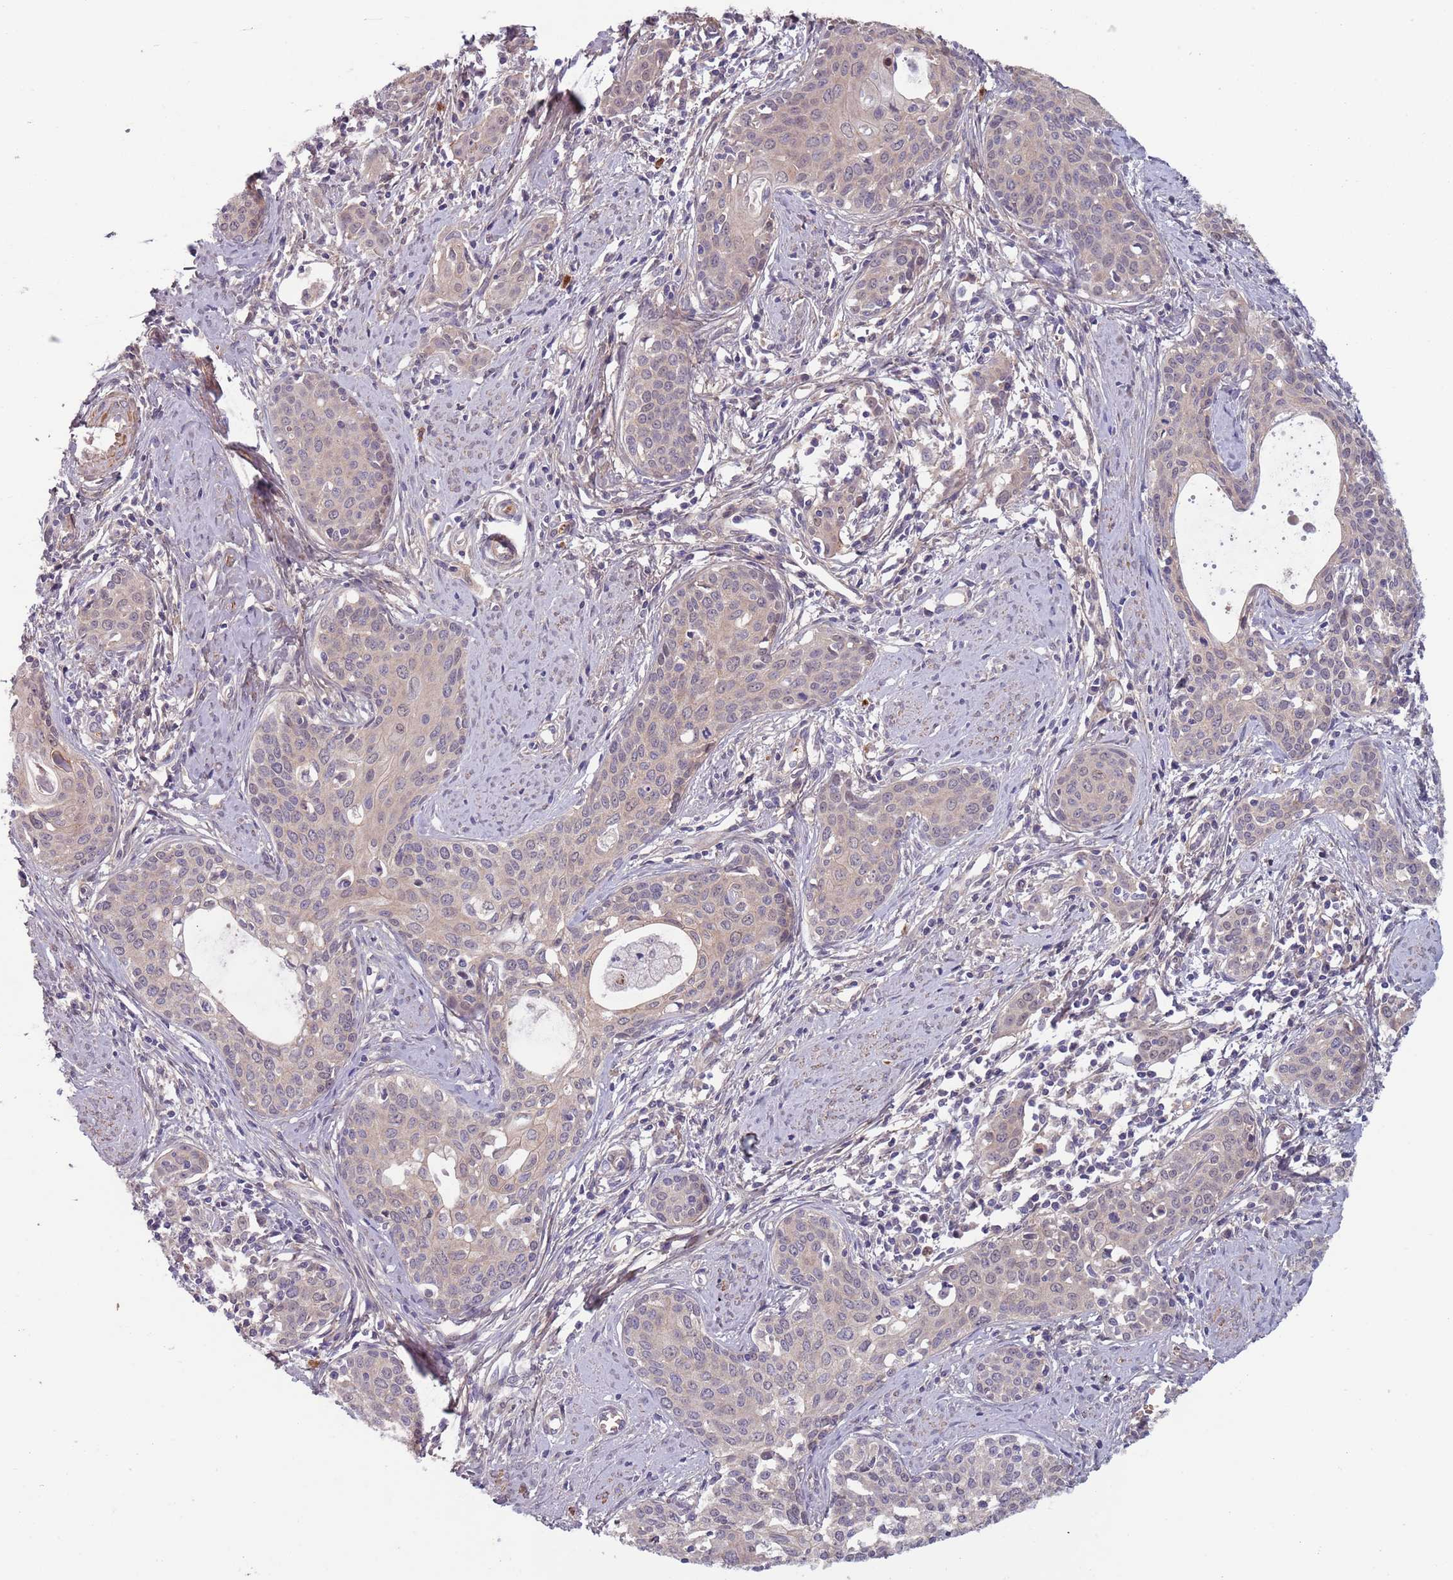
{"staining": {"intensity": "weak", "quantity": "25%-75%", "location": "cytoplasmic/membranous"}, "tissue": "cervical cancer", "cell_type": "Tumor cells", "image_type": "cancer", "snomed": [{"axis": "morphology", "description": "Squamous cell carcinoma, NOS"}, {"axis": "topography", "description": "Cervix"}], "caption": "Cervical squamous cell carcinoma stained for a protein (brown) shows weak cytoplasmic/membranous positive expression in approximately 25%-75% of tumor cells.", "gene": "CLNS1A", "patient": {"sex": "female", "age": 46}}